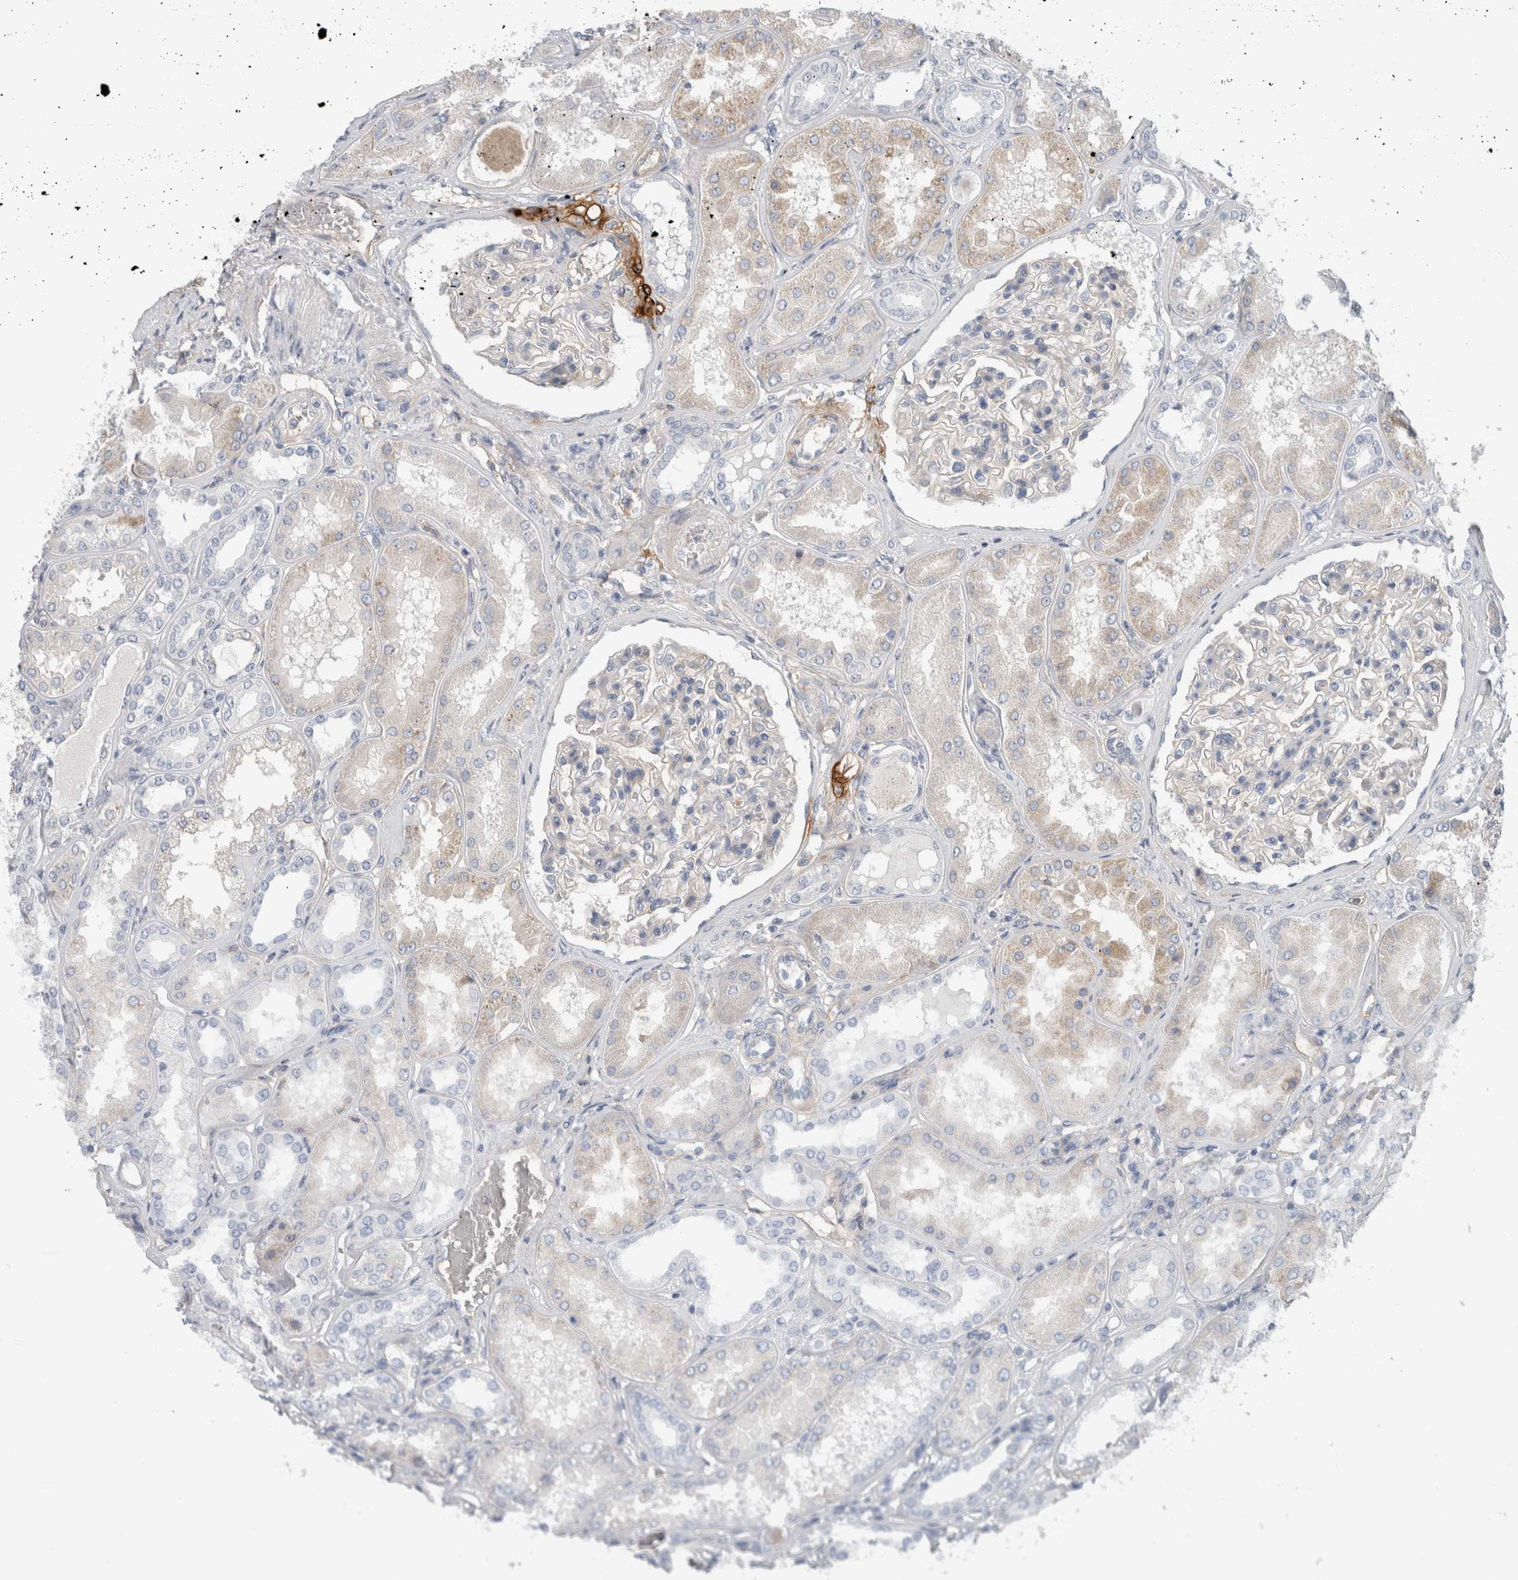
{"staining": {"intensity": "negative", "quantity": "none", "location": "none"}, "tissue": "kidney", "cell_type": "Cells in glomeruli", "image_type": "normal", "snomed": [{"axis": "morphology", "description": "Normal tissue, NOS"}, {"axis": "topography", "description": "Kidney"}], "caption": "High power microscopy image of an immunohistochemistry image of benign kidney, revealing no significant expression in cells in glomeruli. (Stains: DAB immunohistochemistry (IHC) with hematoxylin counter stain, Microscopy: brightfield microscopy at high magnification).", "gene": "CD55", "patient": {"sex": "female", "age": 56}}